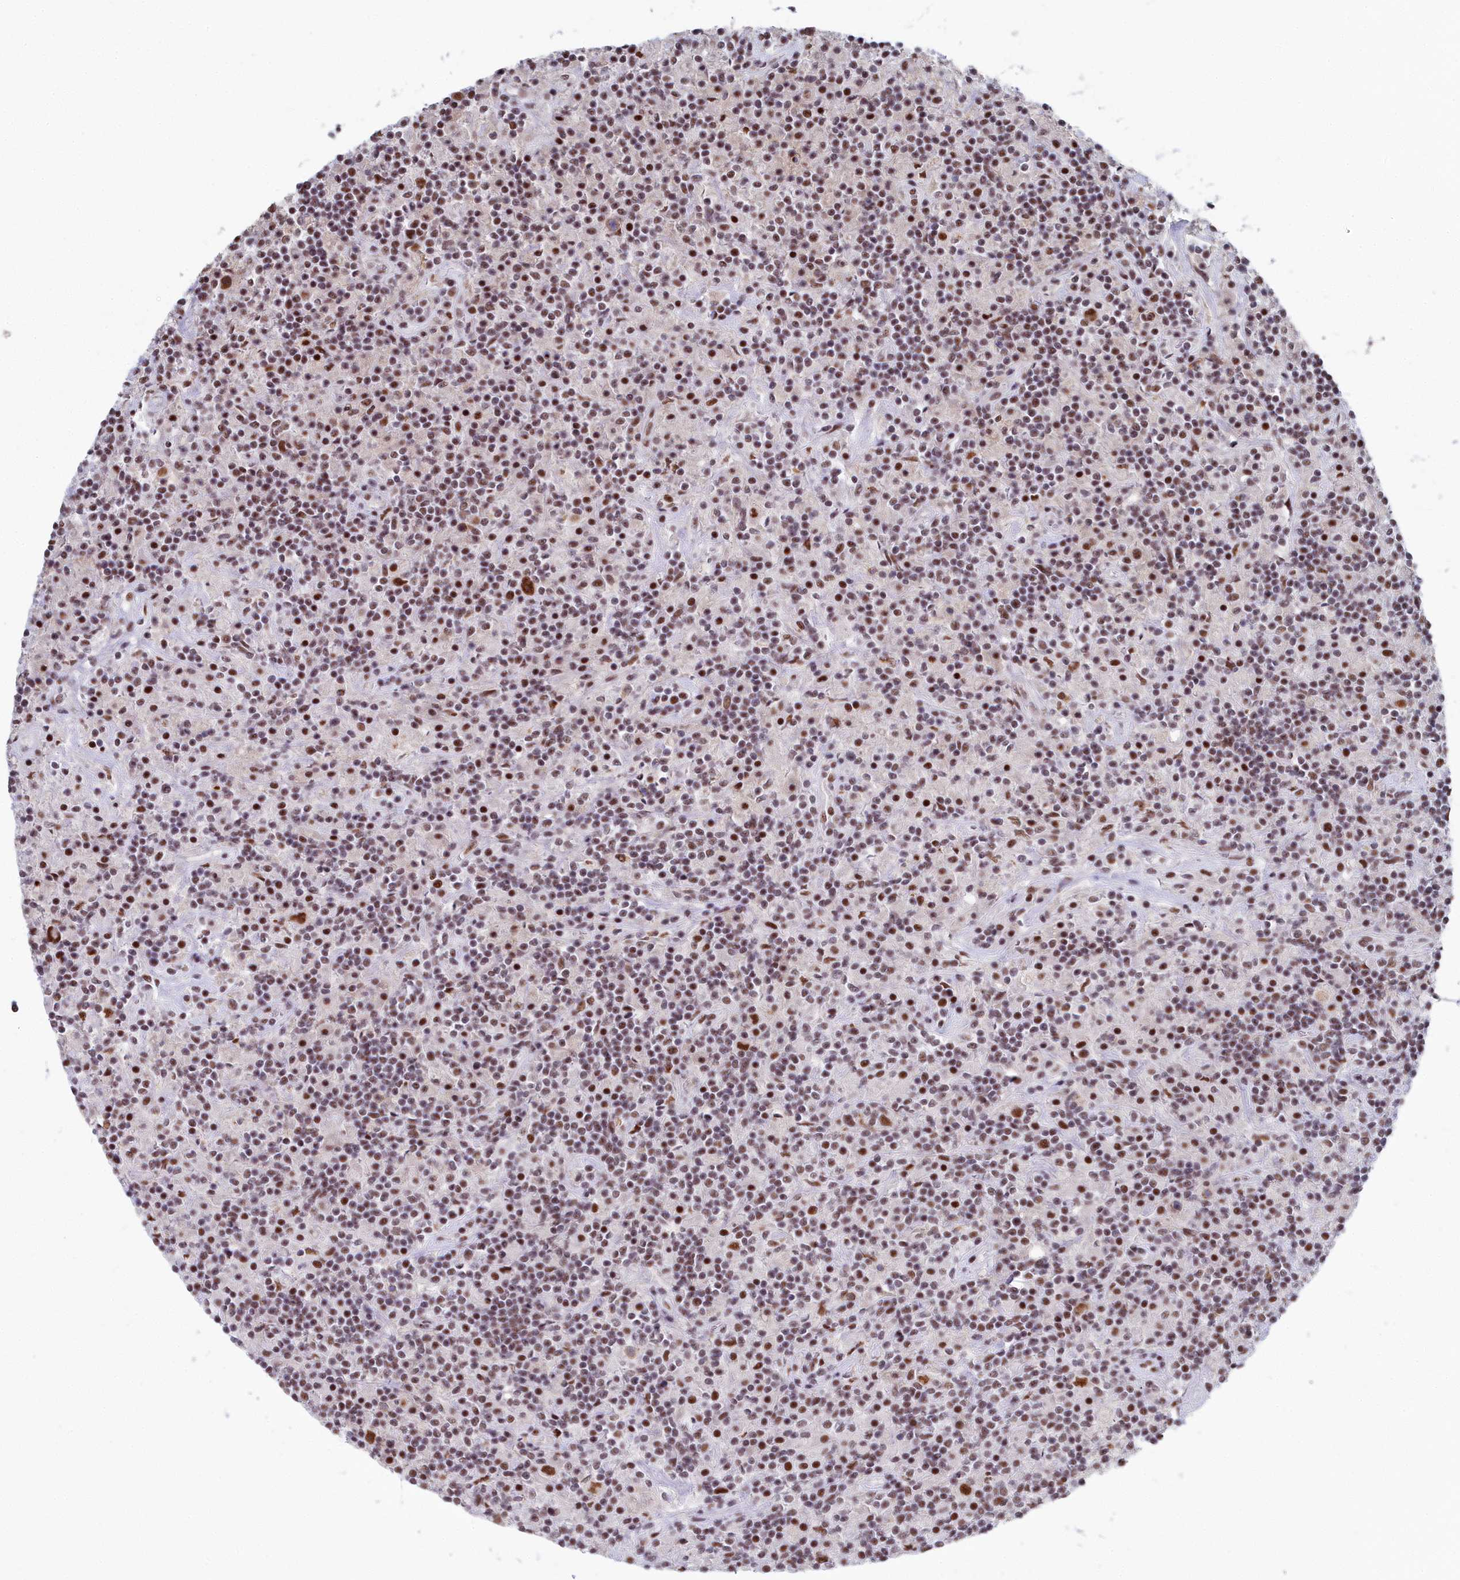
{"staining": {"intensity": "strong", "quantity": ">75%", "location": "nuclear"}, "tissue": "lymphoma", "cell_type": "Tumor cells", "image_type": "cancer", "snomed": [{"axis": "morphology", "description": "Hodgkin's disease, NOS"}, {"axis": "topography", "description": "Lymph node"}], "caption": "Lymphoma stained for a protein (brown) displays strong nuclear positive expression in about >75% of tumor cells.", "gene": "SF3B3", "patient": {"sex": "male", "age": 70}}